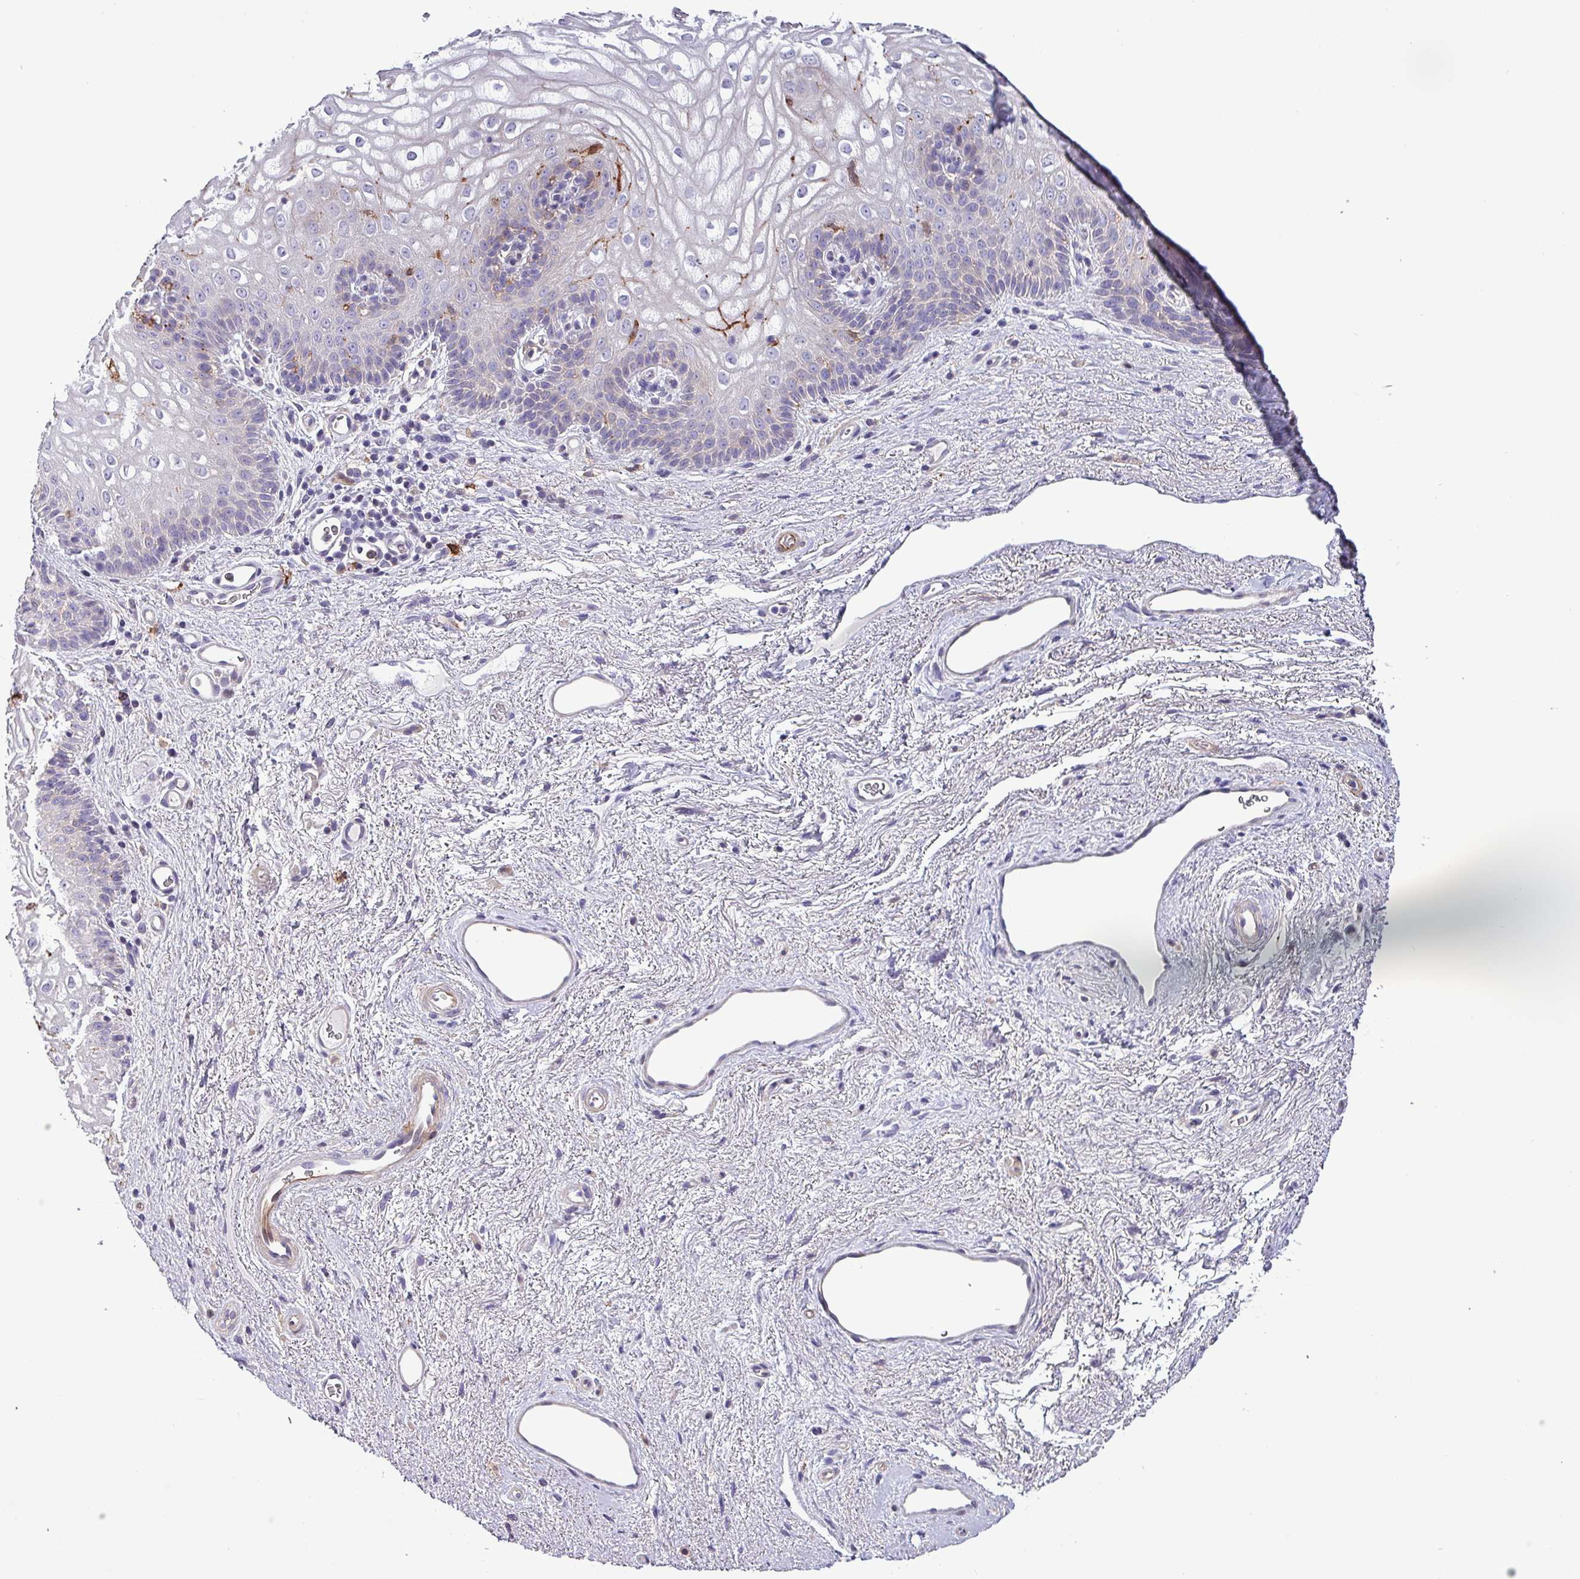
{"staining": {"intensity": "negative", "quantity": "none", "location": "none"}, "tissue": "vagina", "cell_type": "Squamous epithelial cells", "image_type": "normal", "snomed": [{"axis": "morphology", "description": "Normal tissue, NOS"}, {"axis": "topography", "description": "Vagina"}], "caption": "Squamous epithelial cells show no significant expression in unremarkable vagina. (Brightfield microscopy of DAB (3,3'-diaminobenzidine) immunohistochemistry at high magnification).", "gene": "SCIN", "patient": {"sex": "female", "age": 47}}